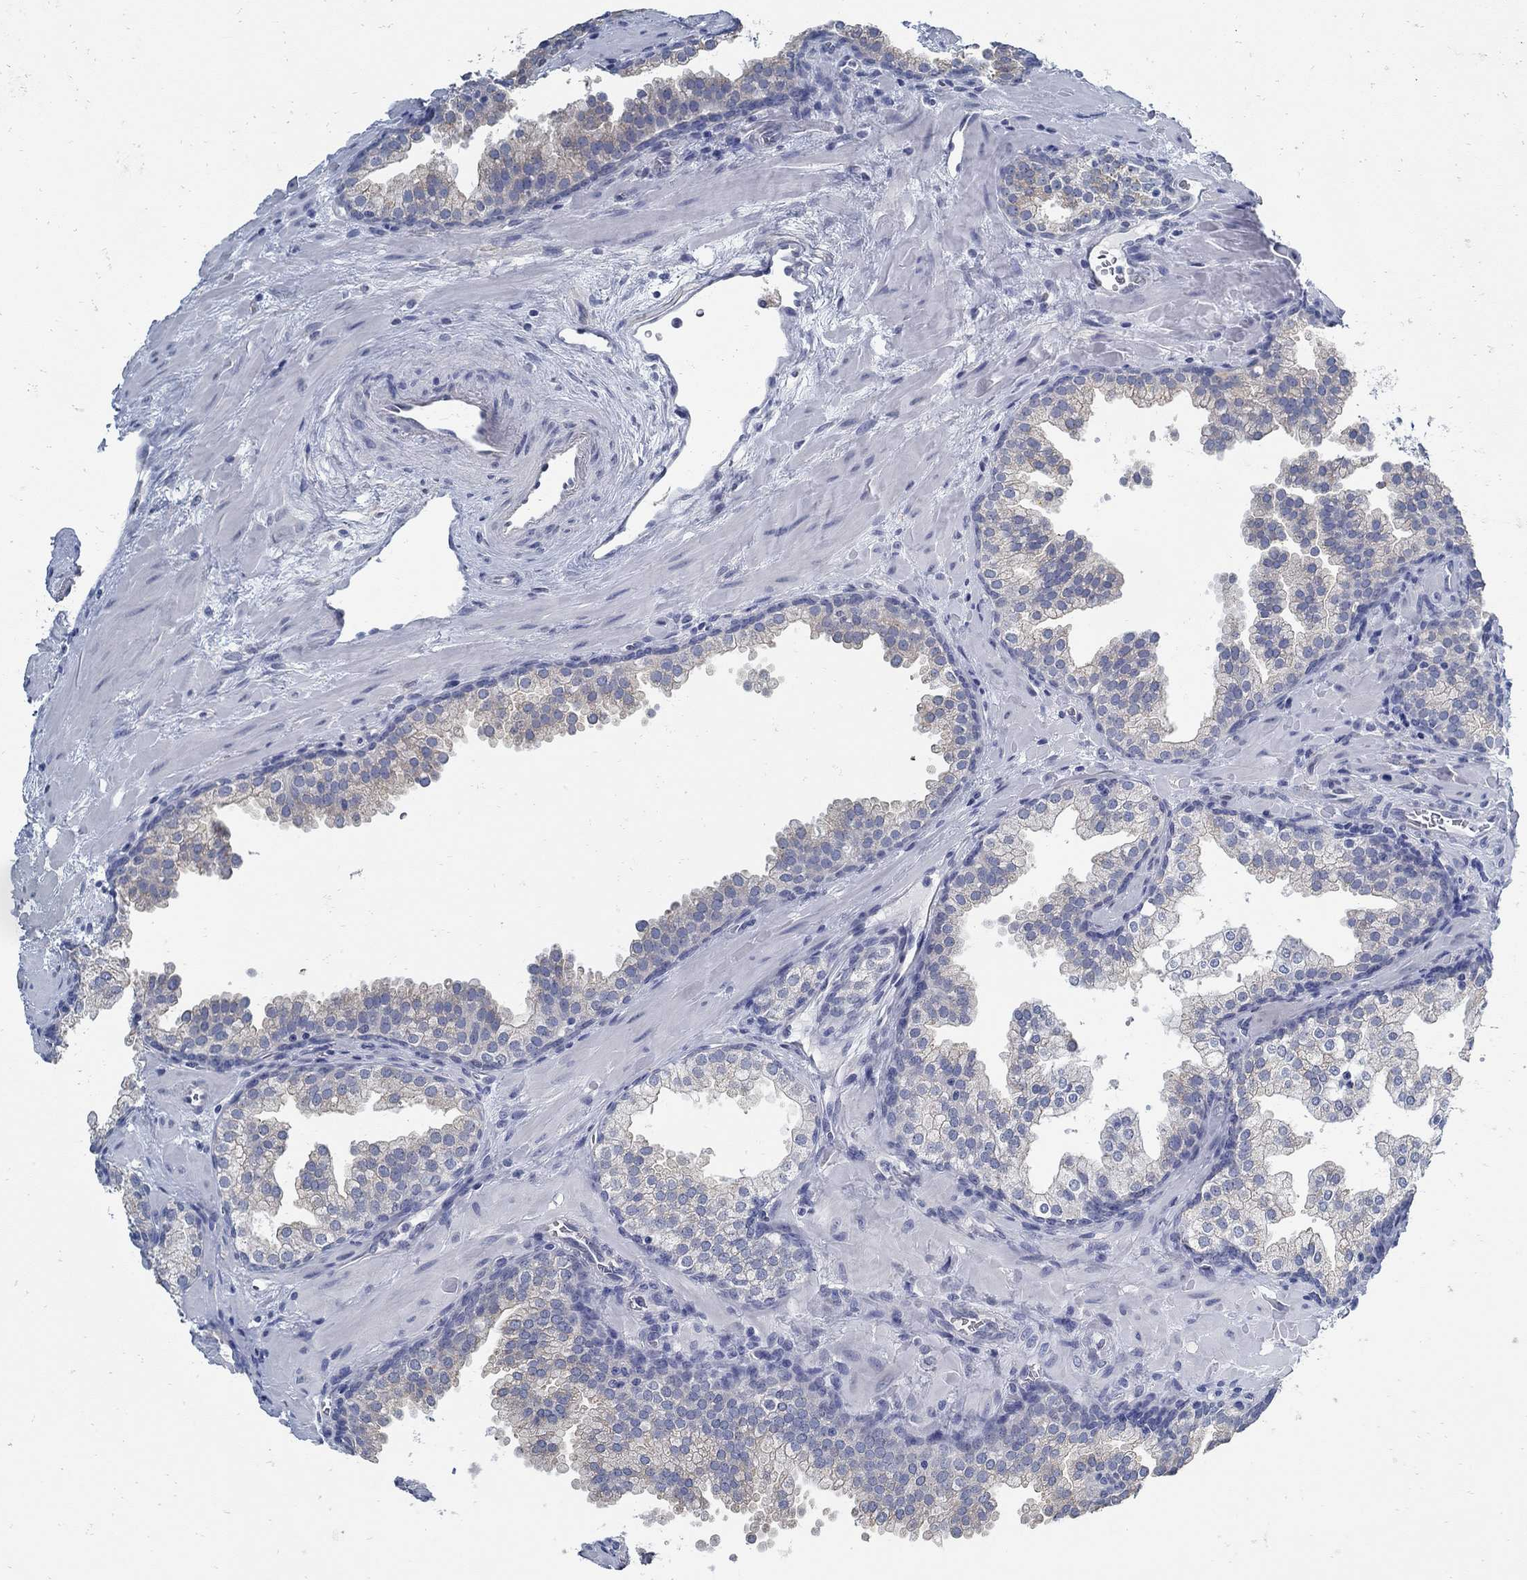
{"staining": {"intensity": "weak", "quantity": "<25%", "location": "cytoplasmic/membranous"}, "tissue": "prostate cancer", "cell_type": "Tumor cells", "image_type": "cancer", "snomed": [{"axis": "morphology", "description": "Adenocarcinoma, NOS"}, {"axis": "topography", "description": "Prostate"}], "caption": "High magnification brightfield microscopy of prostate adenocarcinoma stained with DAB (brown) and counterstained with hematoxylin (blue): tumor cells show no significant expression.", "gene": "ZFAND4", "patient": {"sex": "male", "age": 66}}